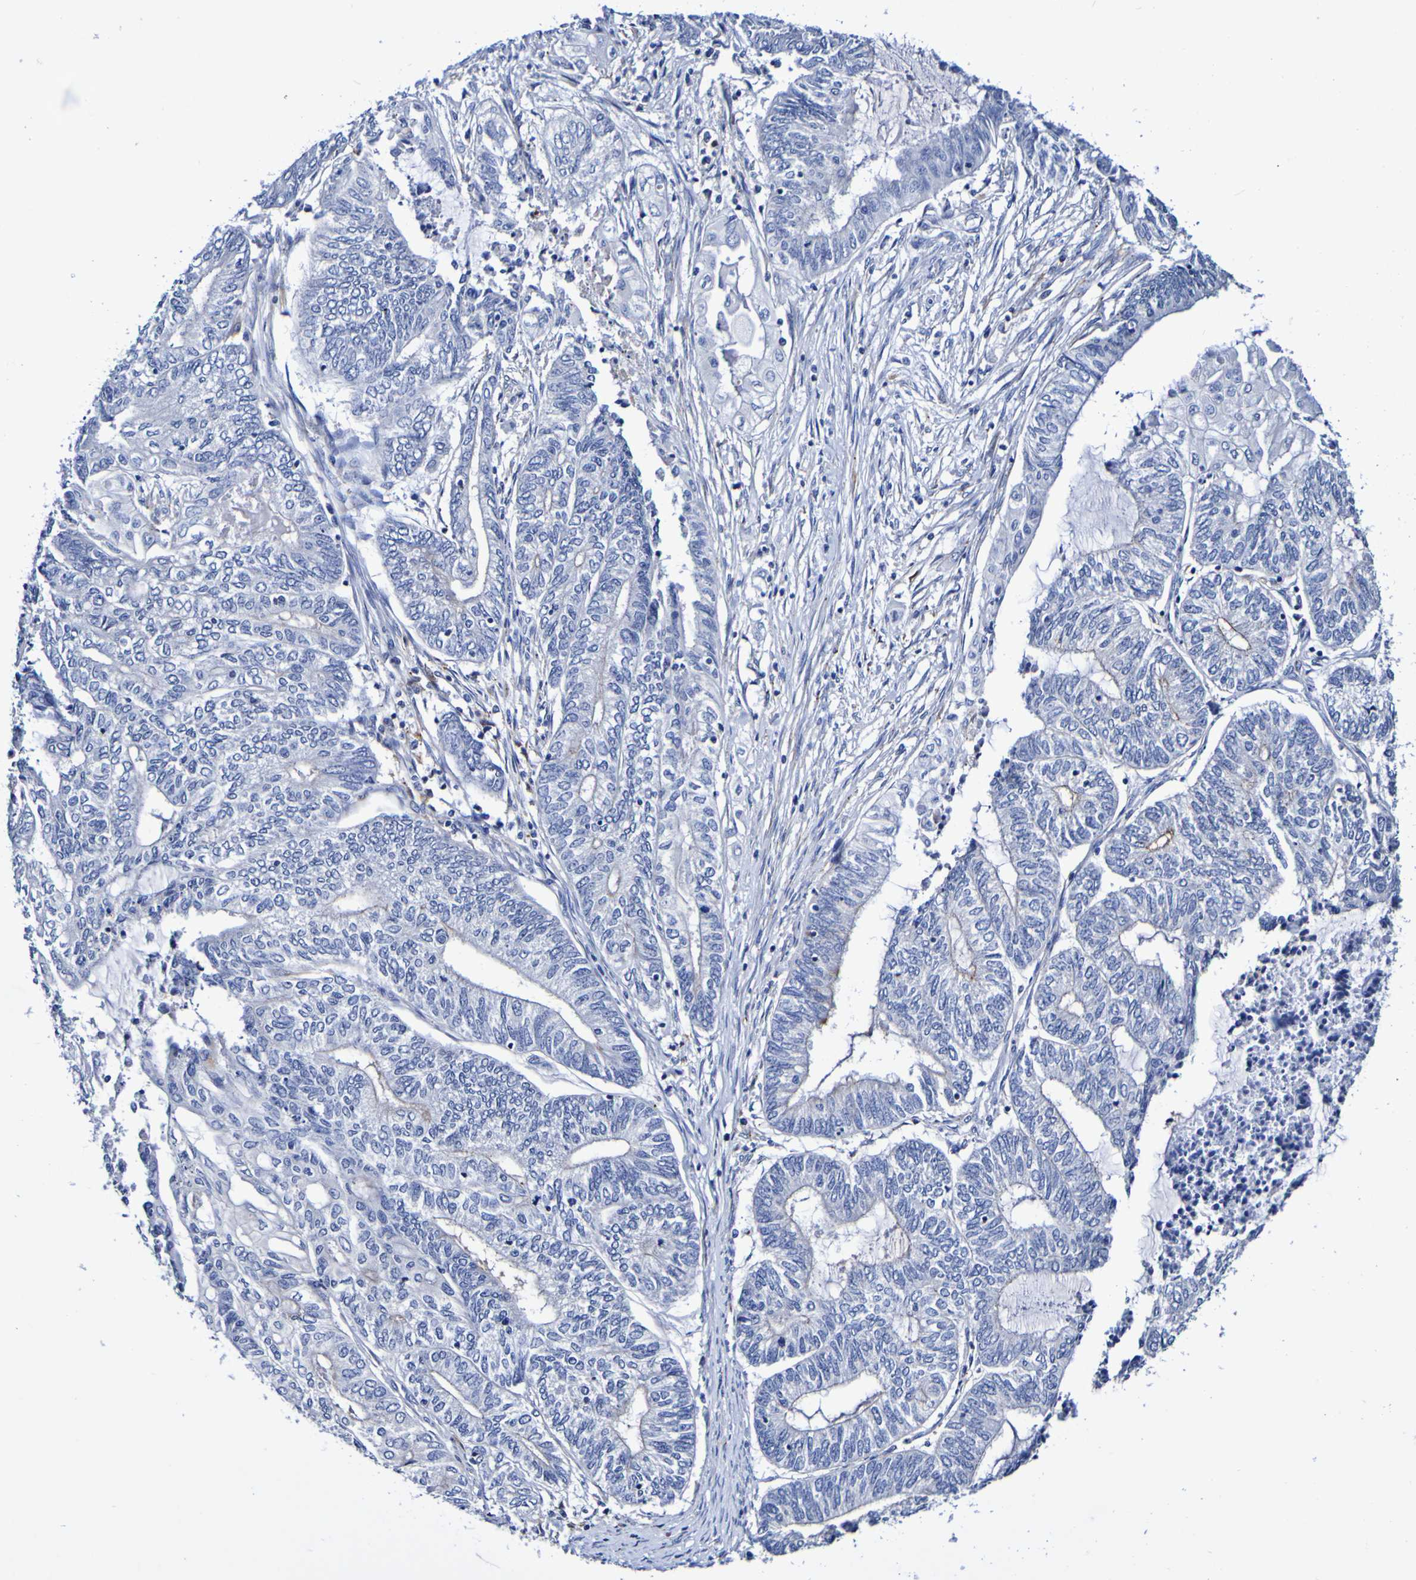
{"staining": {"intensity": "negative", "quantity": "none", "location": "none"}, "tissue": "endometrial cancer", "cell_type": "Tumor cells", "image_type": "cancer", "snomed": [{"axis": "morphology", "description": "Adenocarcinoma, NOS"}, {"axis": "topography", "description": "Uterus"}, {"axis": "topography", "description": "Endometrium"}], "caption": "Immunohistochemical staining of human endometrial cancer displays no significant positivity in tumor cells.", "gene": "SEZ6", "patient": {"sex": "female", "age": 70}}